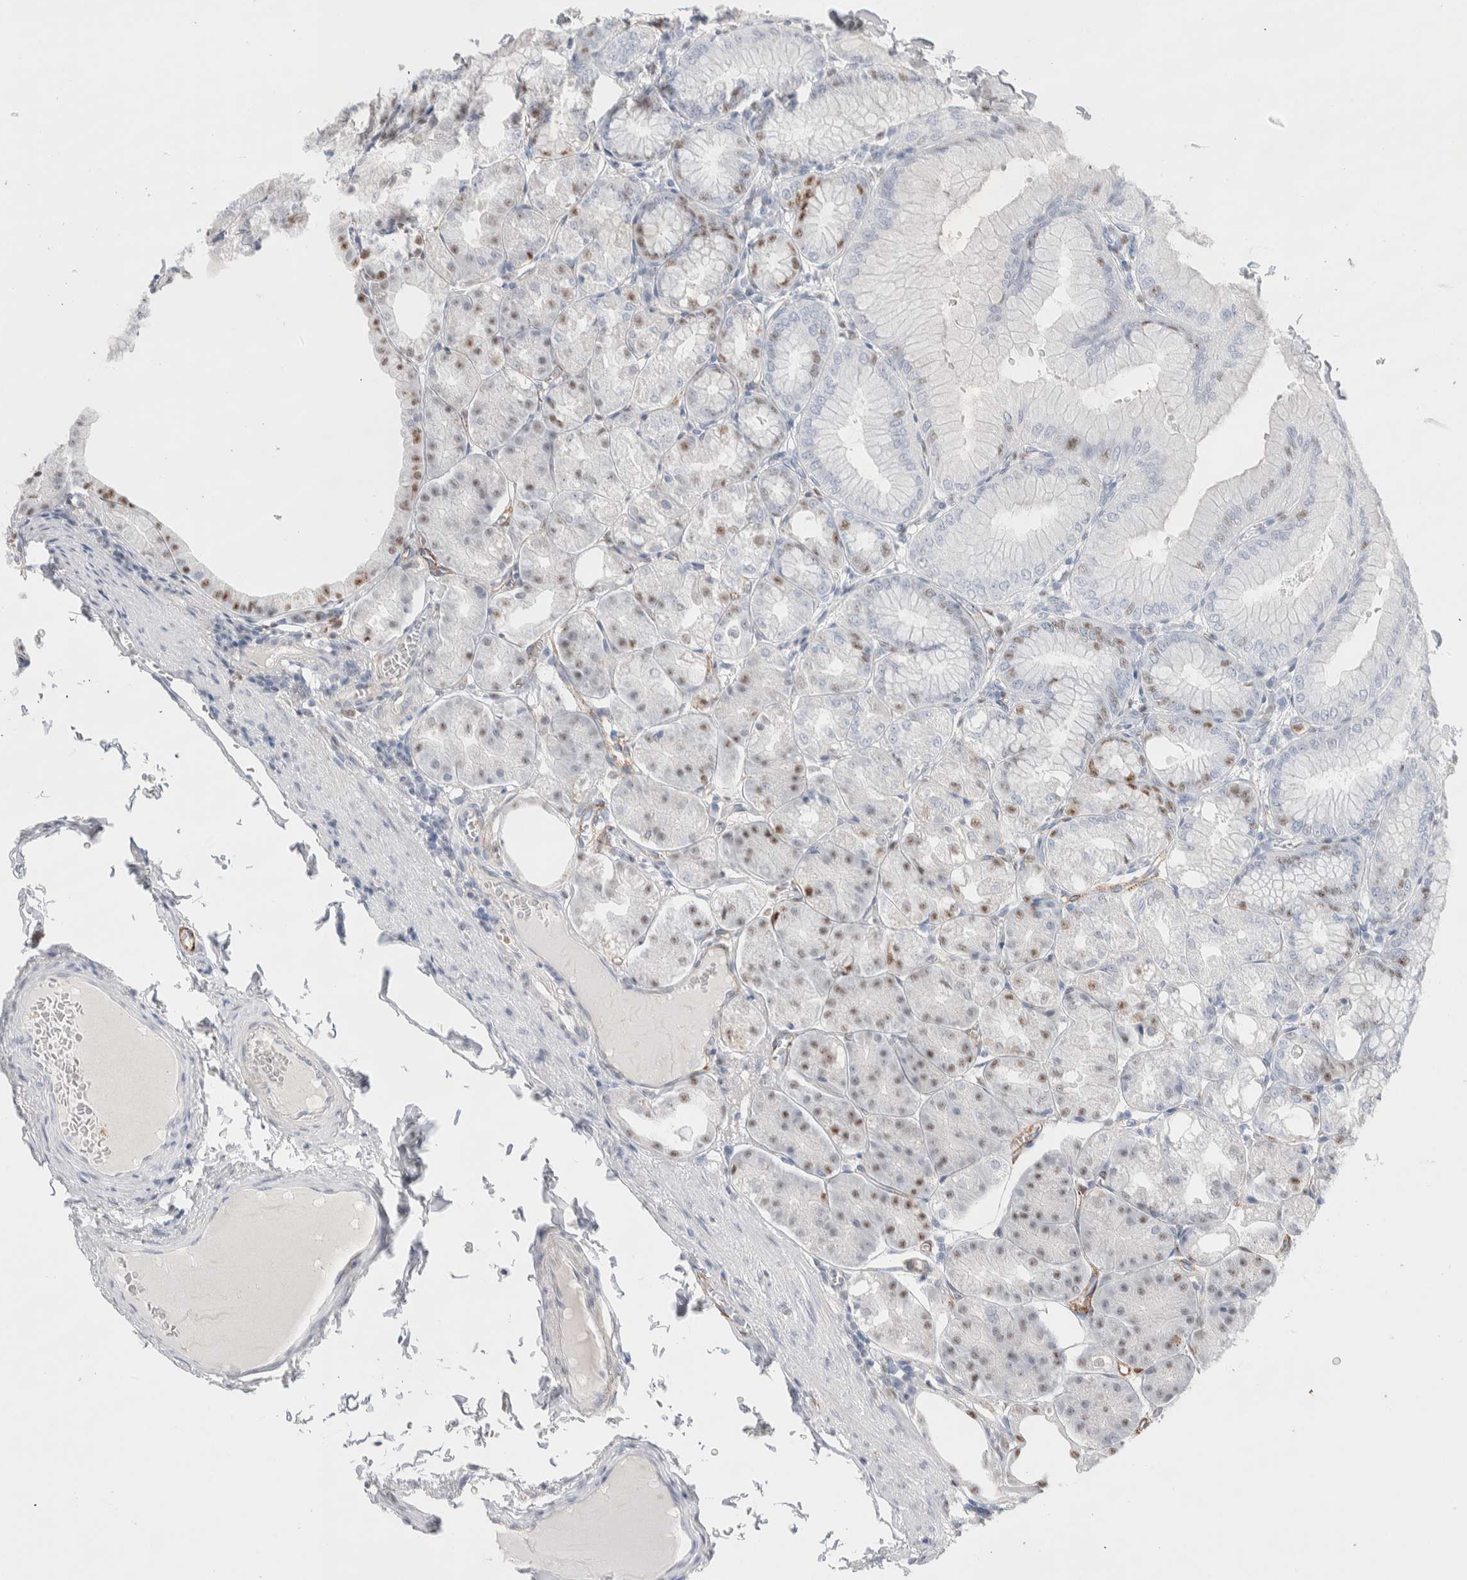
{"staining": {"intensity": "moderate", "quantity": "<25%", "location": "nuclear"}, "tissue": "stomach", "cell_type": "Glandular cells", "image_type": "normal", "snomed": [{"axis": "morphology", "description": "Normal tissue, NOS"}, {"axis": "topography", "description": "Stomach, lower"}], "caption": "This image displays unremarkable stomach stained with IHC to label a protein in brown. The nuclear of glandular cells show moderate positivity for the protein. Nuclei are counter-stained blue.", "gene": "SEPTIN4", "patient": {"sex": "male", "age": 71}}